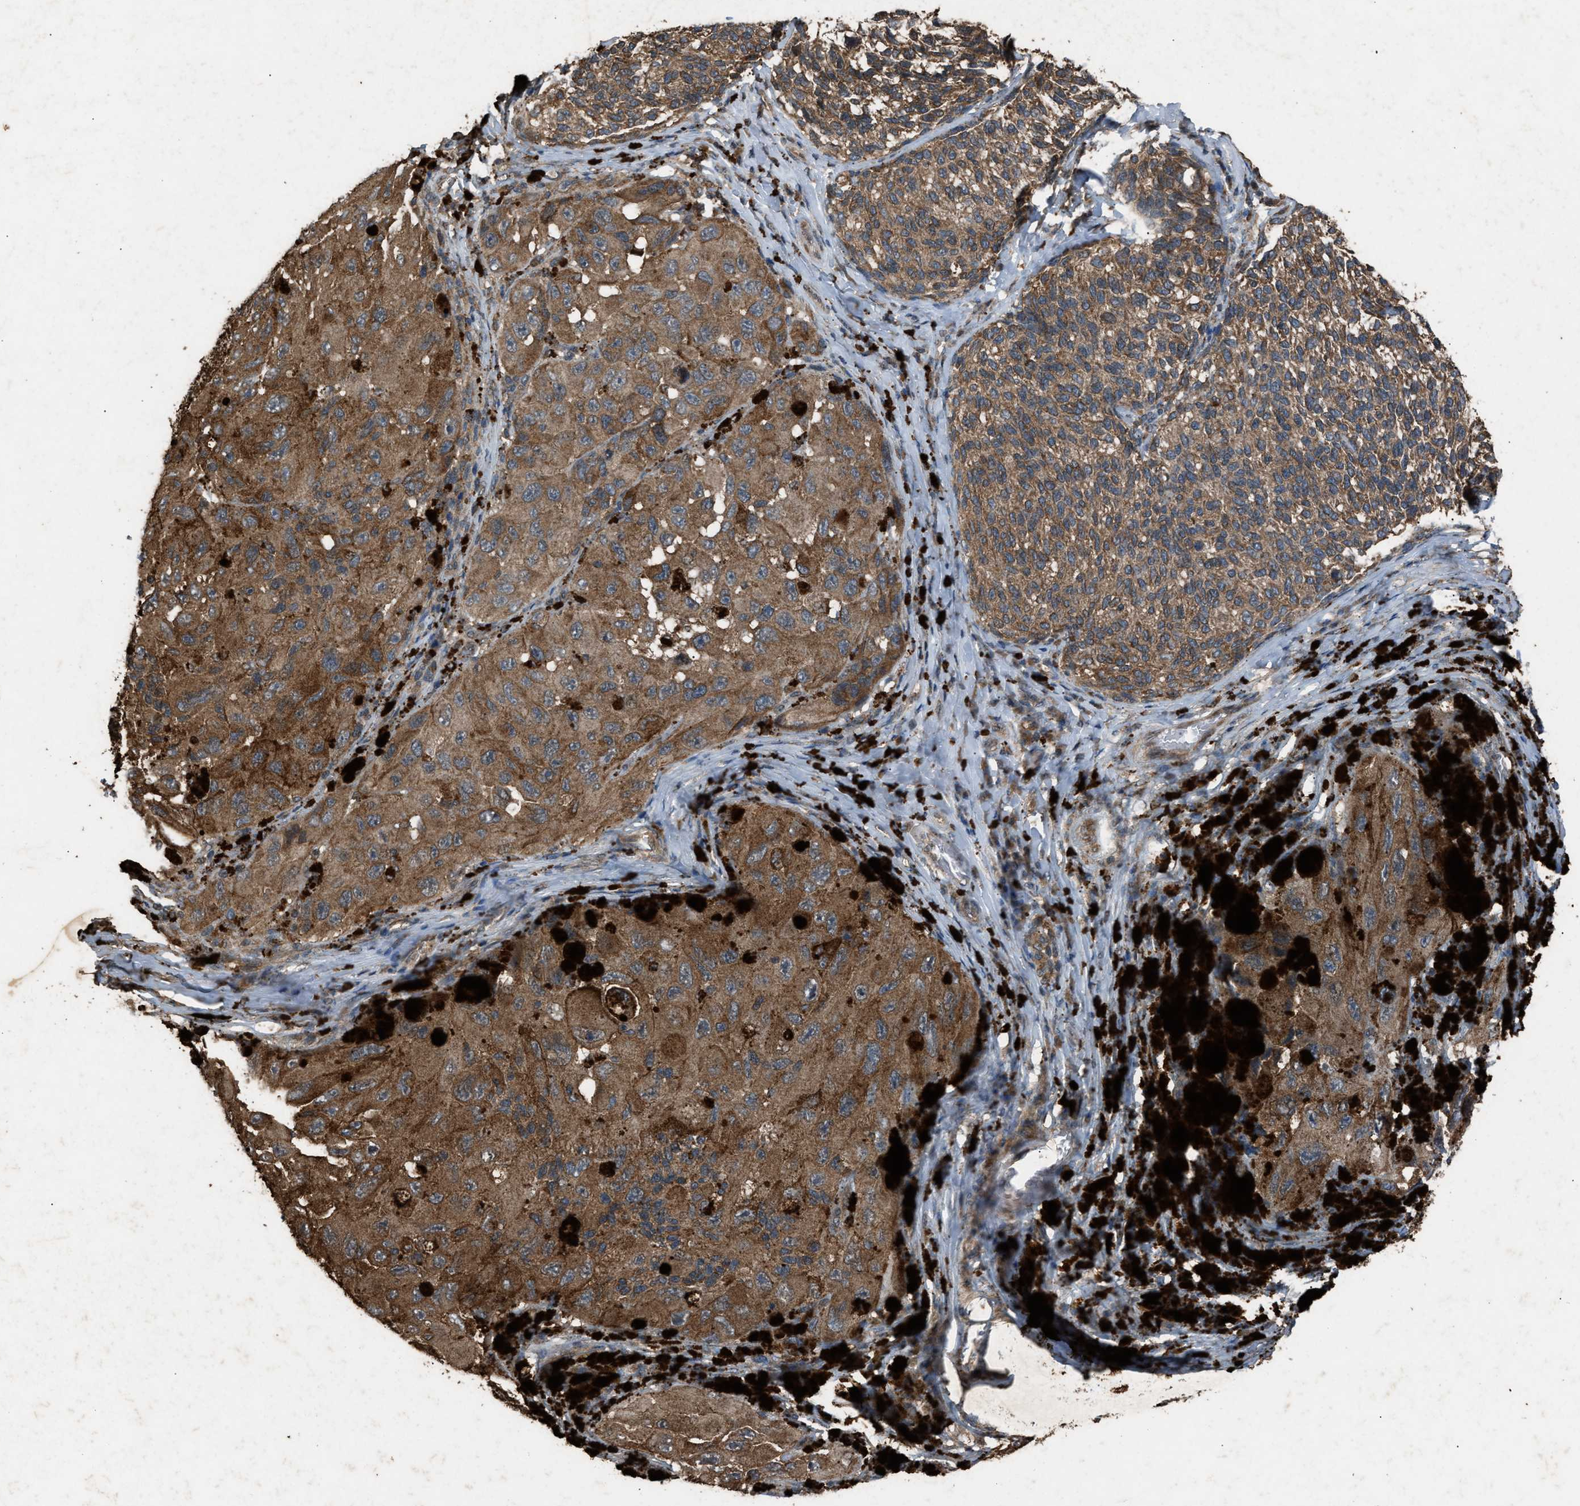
{"staining": {"intensity": "moderate", "quantity": ">75%", "location": "cytoplasmic/membranous"}, "tissue": "melanoma", "cell_type": "Tumor cells", "image_type": "cancer", "snomed": [{"axis": "morphology", "description": "Malignant melanoma, NOS"}, {"axis": "topography", "description": "Skin"}], "caption": "Moderate cytoplasmic/membranous positivity is seen in approximately >75% of tumor cells in malignant melanoma.", "gene": "PSMD1", "patient": {"sex": "female", "age": 73}}